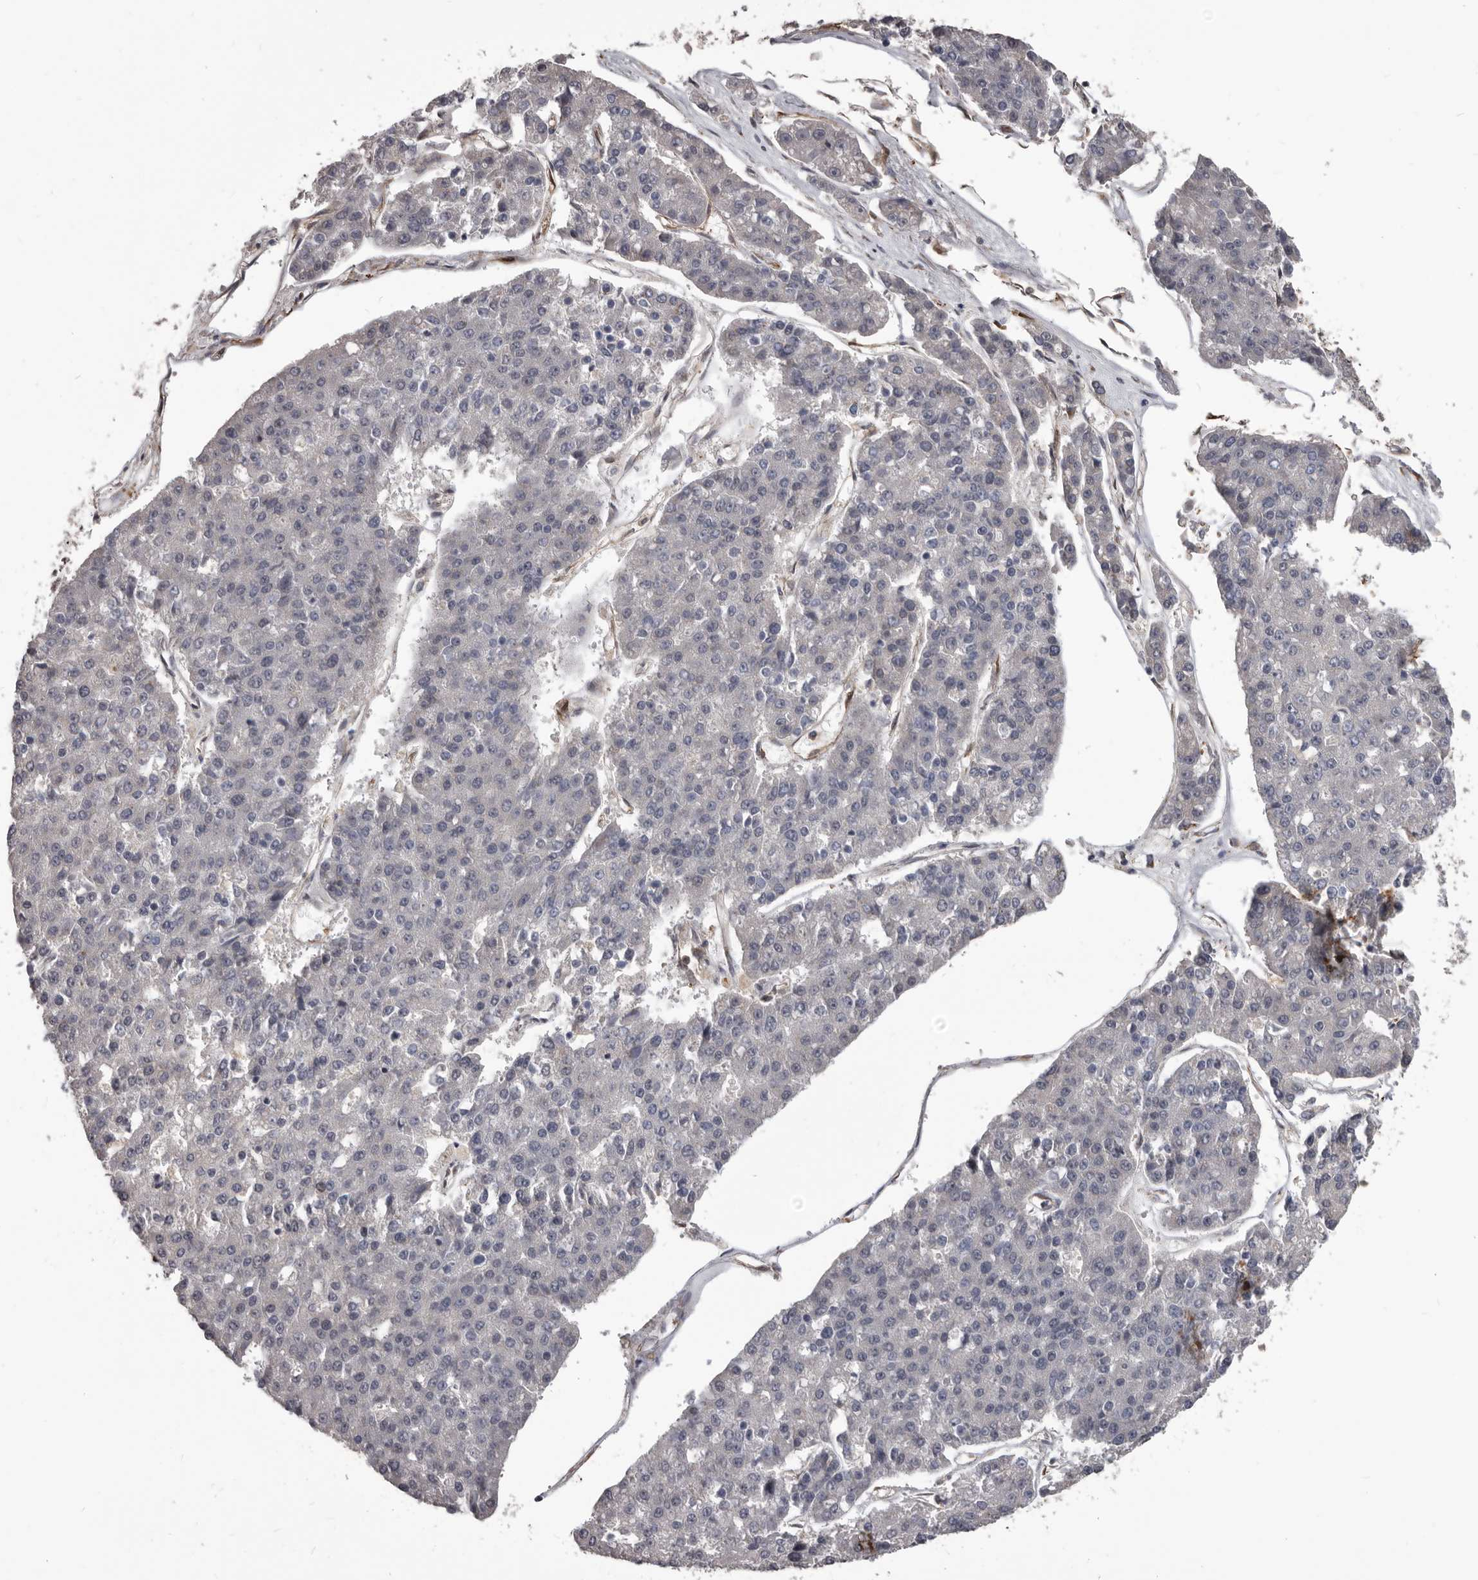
{"staining": {"intensity": "weak", "quantity": "<25%", "location": "cytoplasmic/membranous"}, "tissue": "pancreatic cancer", "cell_type": "Tumor cells", "image_type": "cancer", "snomed": [{"axis": "morphology", "description": "Adenocarcinoma, NOS"}, {"axis": "topography", "description": "Pancreas"}], "caption": "An image of human adenocarcinoma (pancreatic) is negative for staining in tumor cells. (DAB (3,3'-diaminobenzidine) IHC, high magnification).", "gene": "ADAMTS20", "patient": {"sex": "male", "age": 50}}